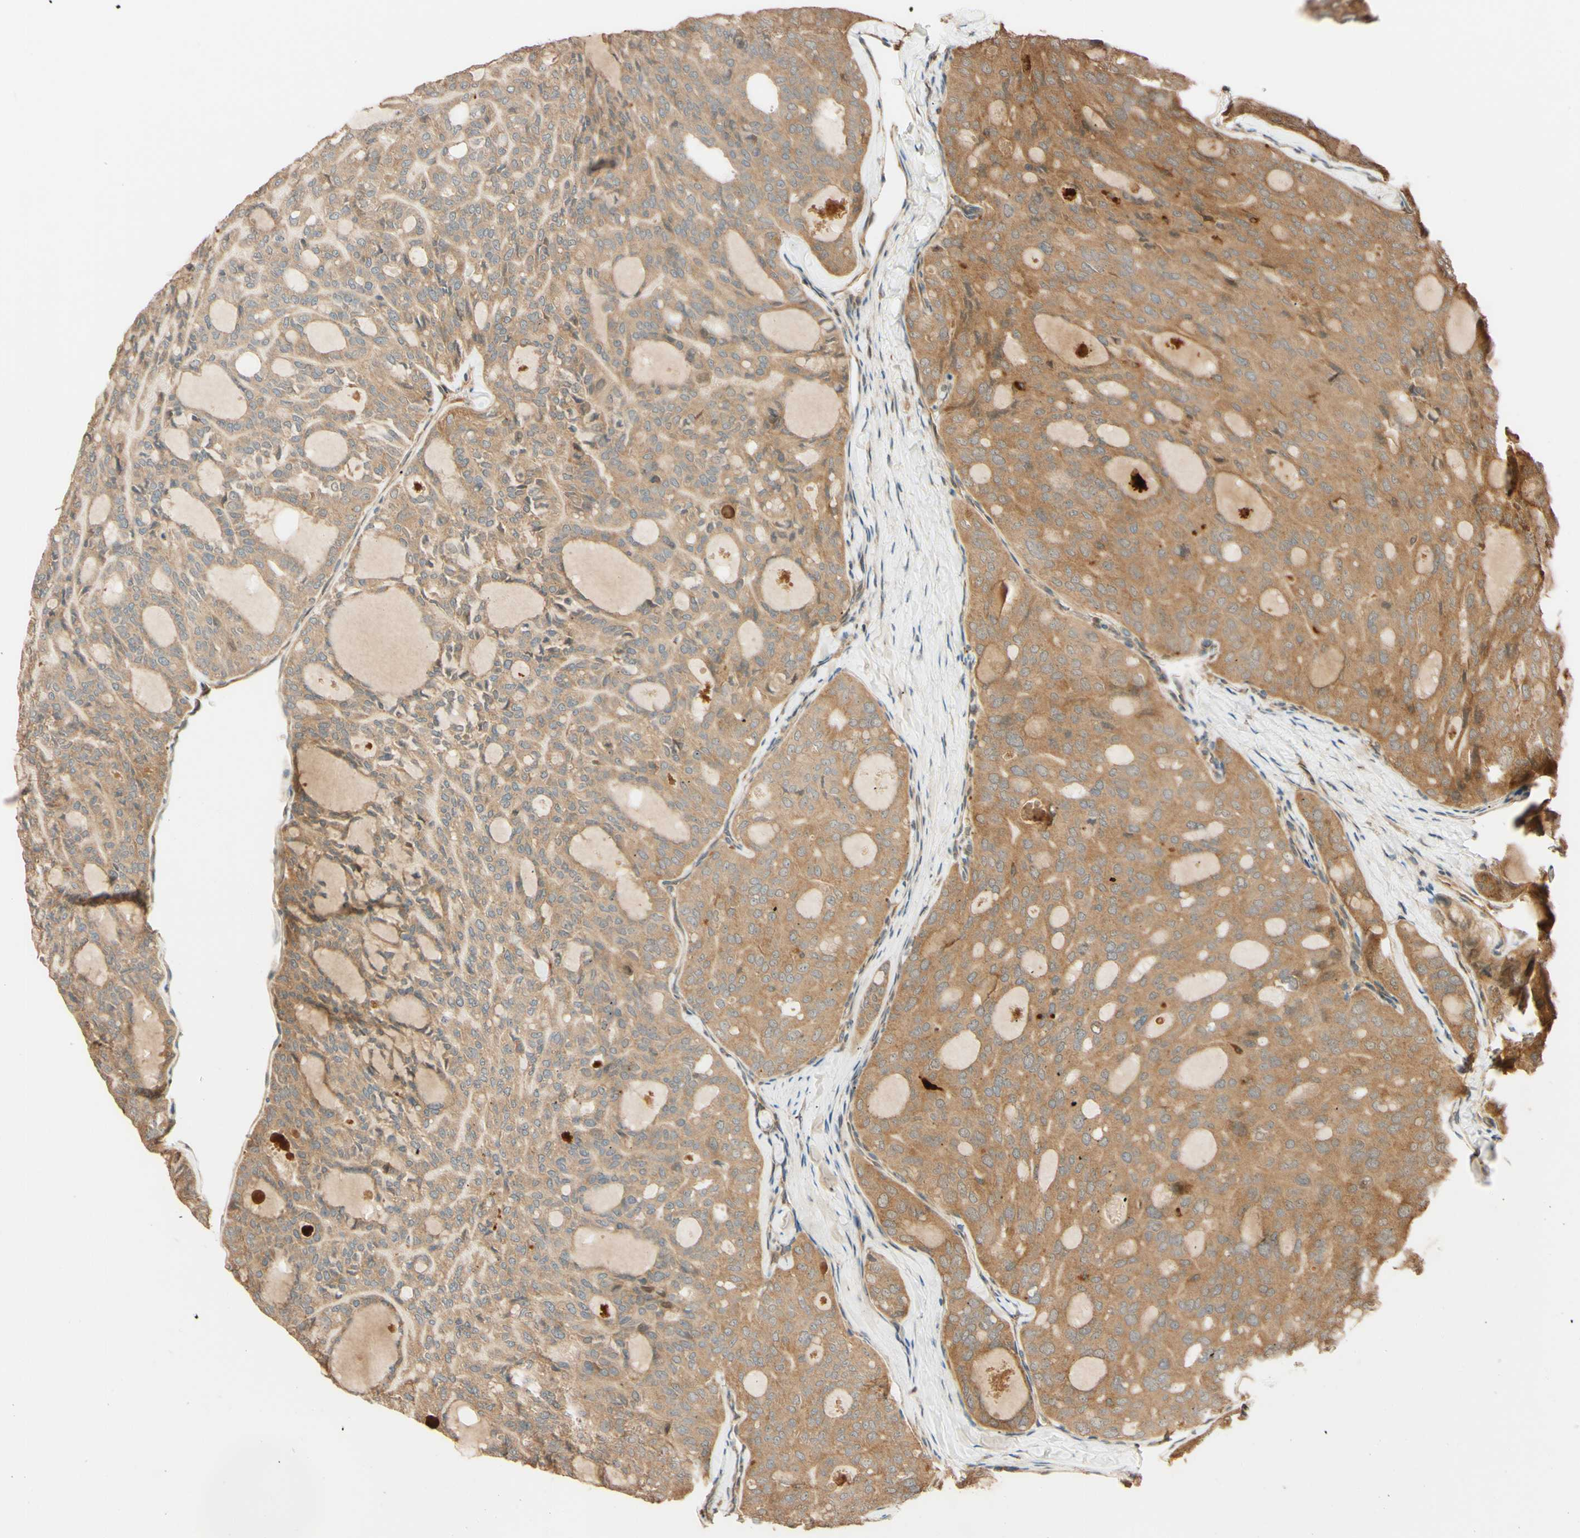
{"staining": {"intensity": "moderate", "quantity": ">75%", "location": "cytoplasmic/membranous"}, "tissue": "thyroid cancer", "cell_type": "Tumor cells", "image_type": "cancer", "snomed": [{"axis": "morphology", "description": "Follicular adenoma carcinoma, NOS"}, {"axis": "topography", "description": "Thyroid gland"}], "caption": "The photomicrograph exhibits a brown stain indicating the presence of a protein in the cytoplasmic/membranous of tumor cells in follicular adenoma carcinoma (thyroid).", "gene": "RNF19A", "patient": {"sex": "male", "age": 75}}